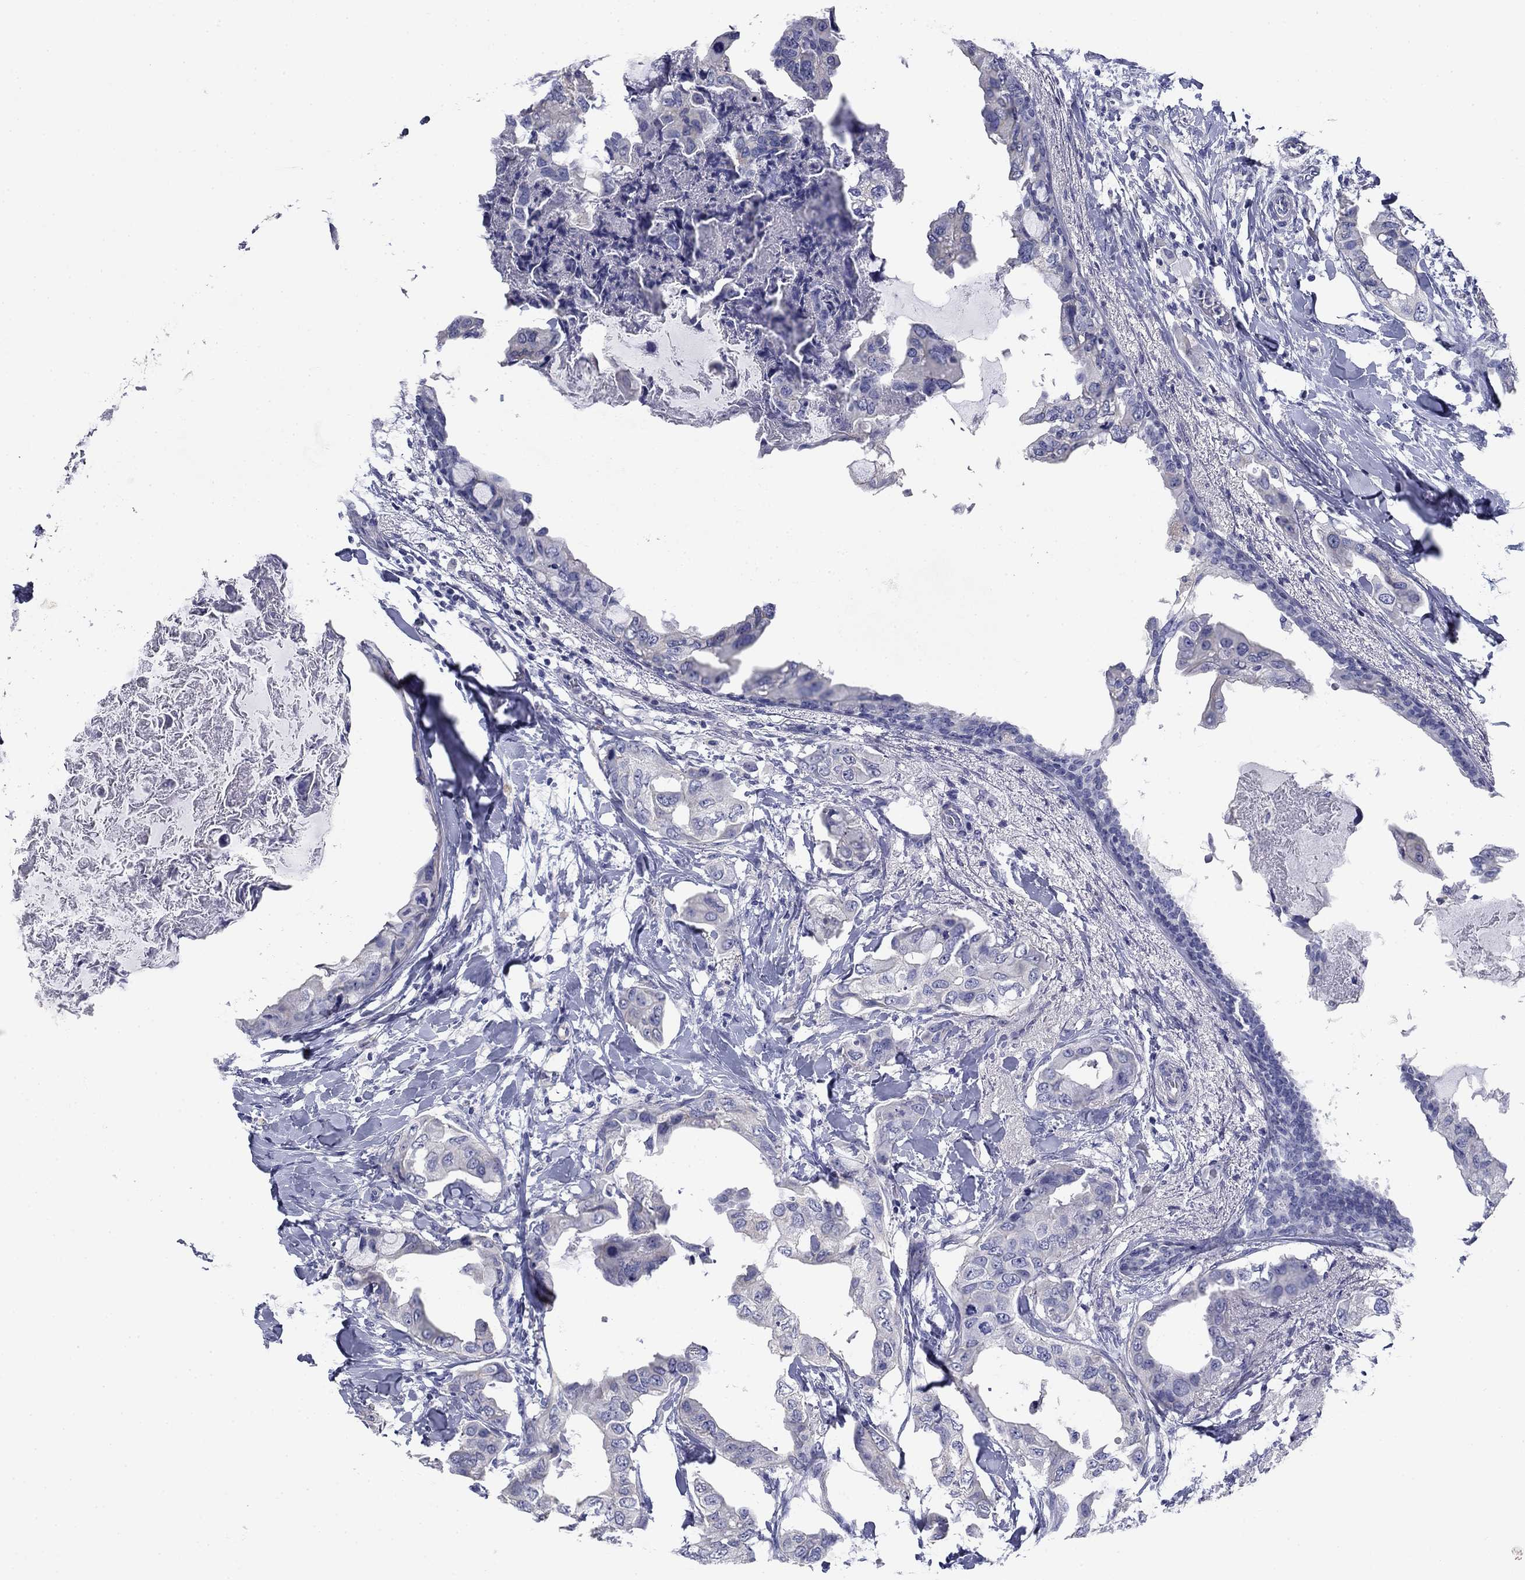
{"staining": {"intensity": "negative", "quantity": "none", "location": "none"}, "tissue": "breast cancer", "cell_type": "Tumor cells", "image_type": "cancer", "snomed": [{"axis": "morphology", "description": "Normal tissue, NOS"}, {"axis": "morphology", "description": "Duct carcinoma"}, {"axis": "topography", "description": "Breast"}], "caption": "High power microscopy photomicrograph of an IHC photomicrograph of breast cancer, revealing no significant positivity in tumor cells. (Brightfield microscopy of DAB immunohistochemistry (IHC) at high magnification).", "gene": "PRKCG", "patient": {"sex": "female", "age": 40}}